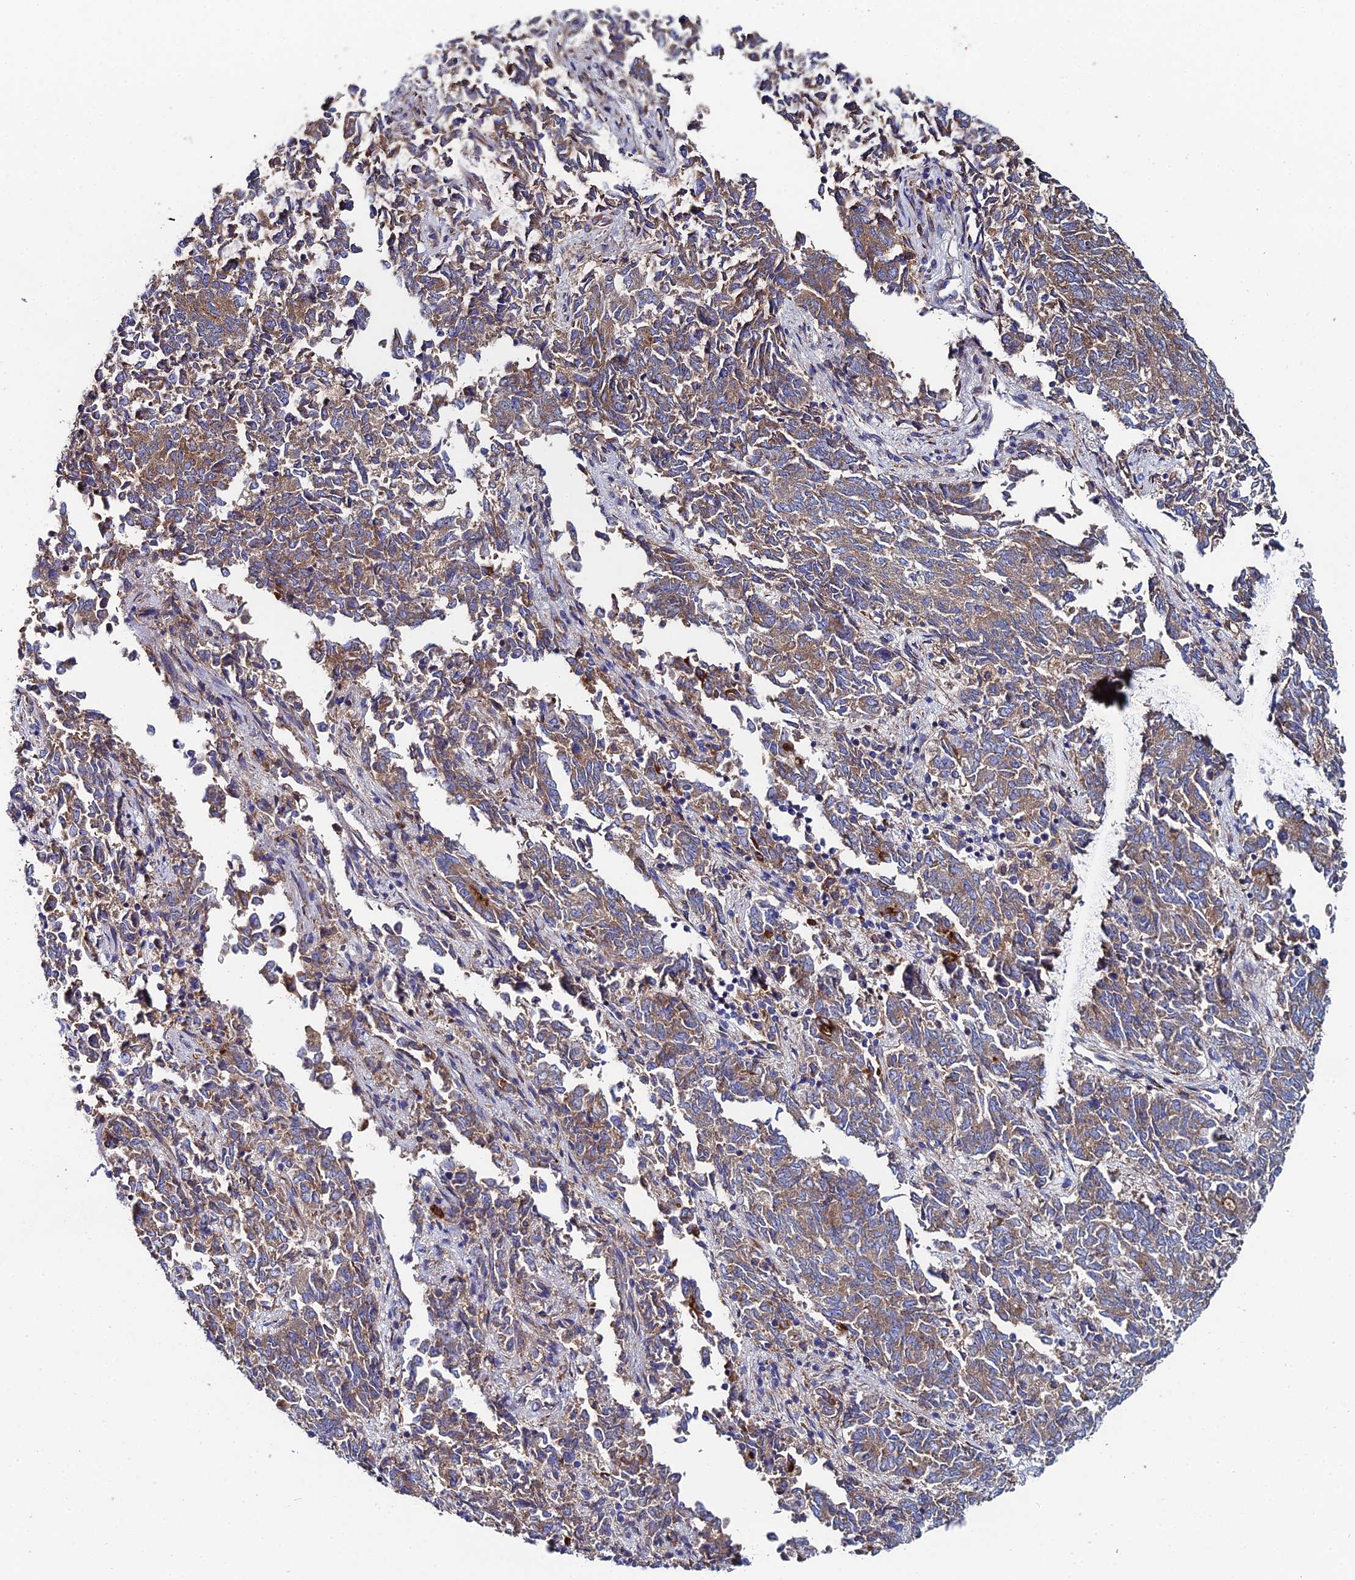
{"staining": {"intensity": "moderate", "quantity": ">75%", "location": "cytoplasmic/membranous"}, "tissue": "endometrial cancer", "cell_type": "Tumor cells", "image_type": "cancer", "snomed": [{"axis": "morphology", "description": "Adenocarcinoma, NOS"}, {"axis": "topography", "description": "Endometrium"}], "caption": "High-magnification brightfield microscopy of endometrial adenocarcinoma stained with DAB (brown) and counterstained with hematoxylin (blue). tumor cells exhibit moderate cytoplasmic/membranous positivity is present in about>75% of cells. (DAB IHC with brightfield microscopy, high magnification).", "gene": "CLCN3", "patient": {"sex": "female", "age": 80}}